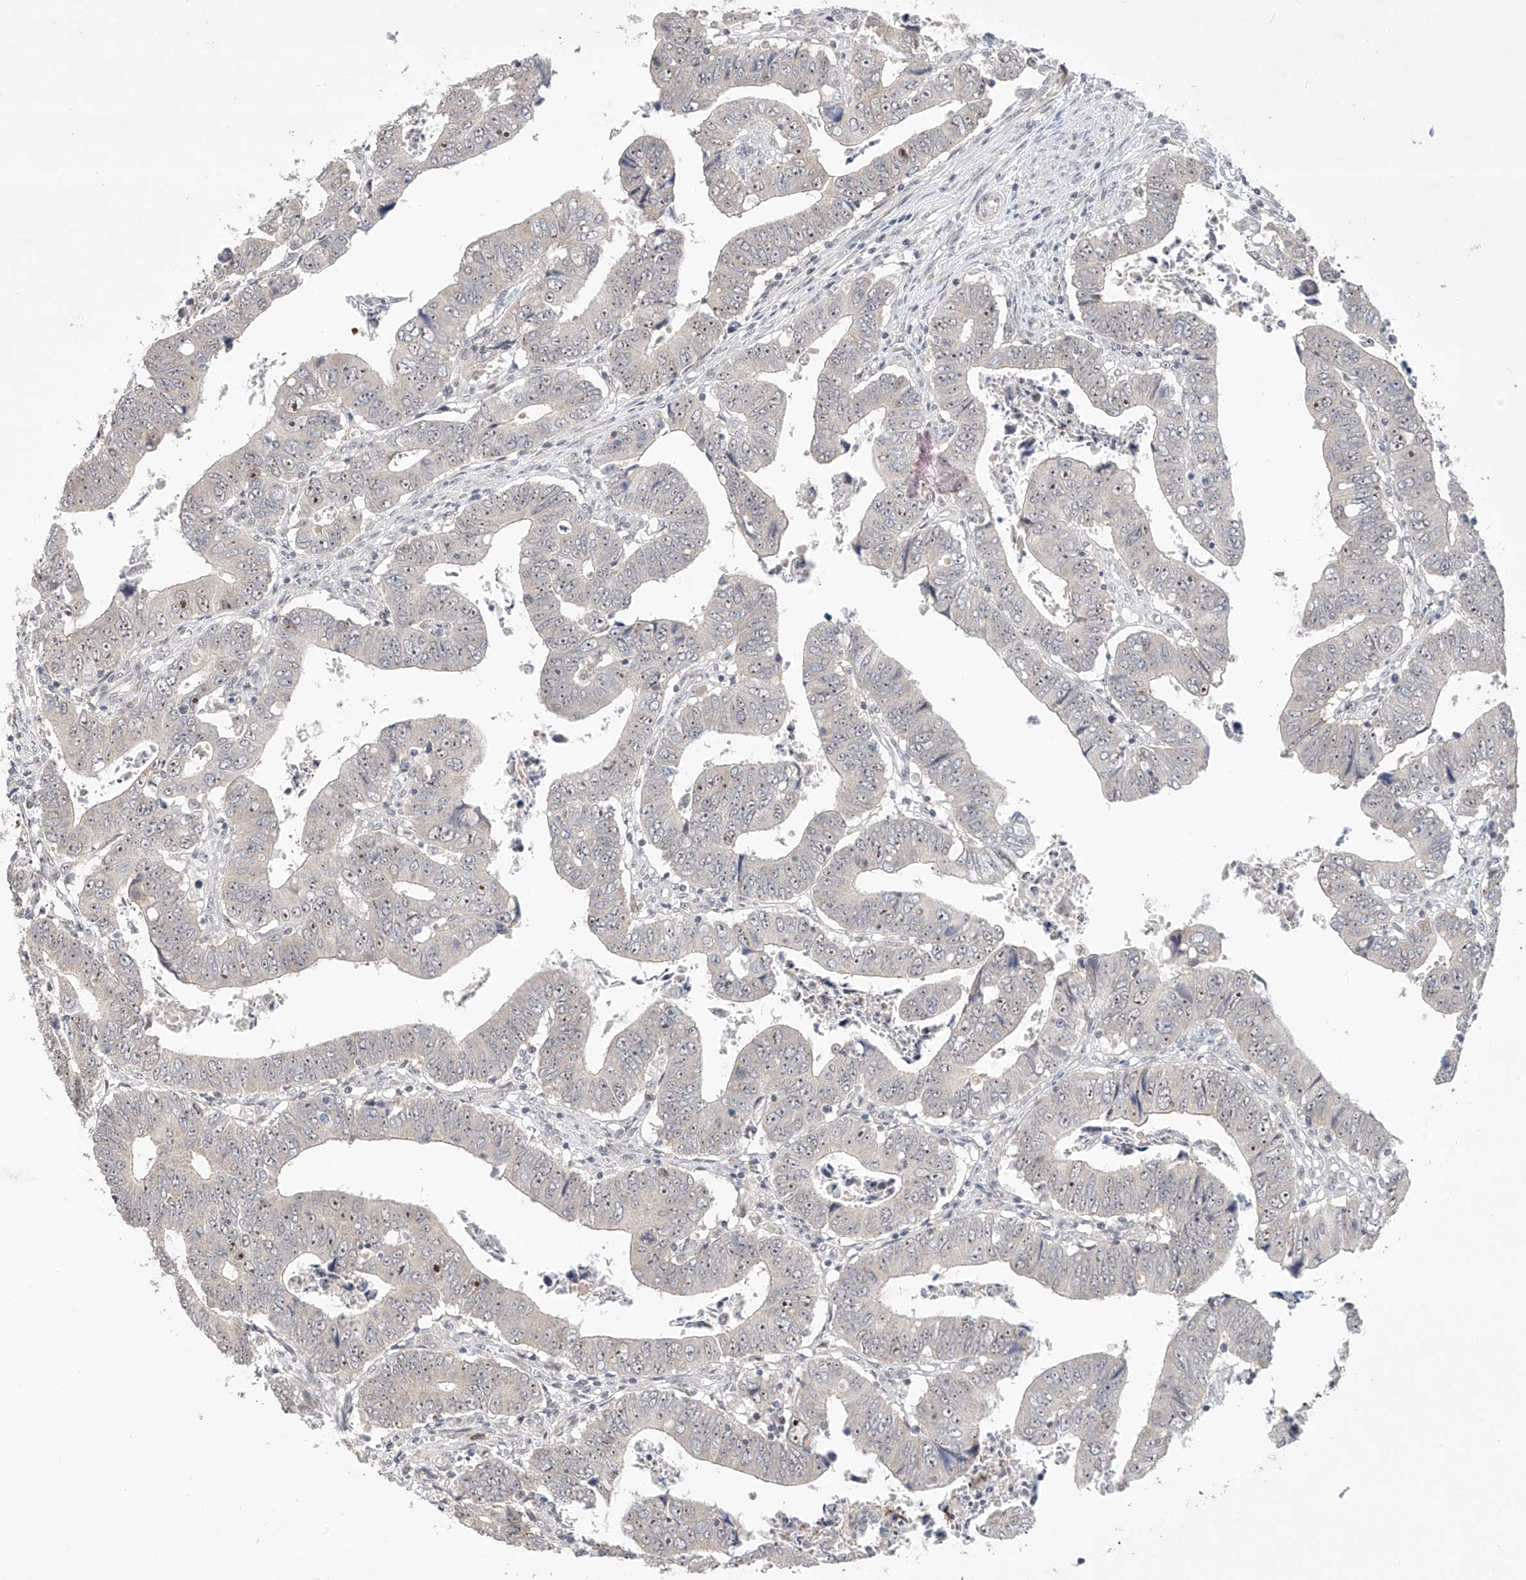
{"staining": {"intensity": "weak", "quantity": "25%-75%", "location": "nuclear"}, "tissue": "colorectal cancer", "cell_type": "Tumor cells", "image_type": "cancer", "snomed": [{"axis": "morphology", "description": "Normal tissue, NOS"}, {"axis": "morphology", "description": "Adenocarcinoma, NOS"}, {"axis": "topography", "description": "Rectum"}], "caption": "Immunohistochemical staining of human colorectal cancer exhibits low levels of weak nuclear expression in about 25%-75% of tumor cells.", "gene": "TASP1", "patient": {"sex": "female", "age": 65}}